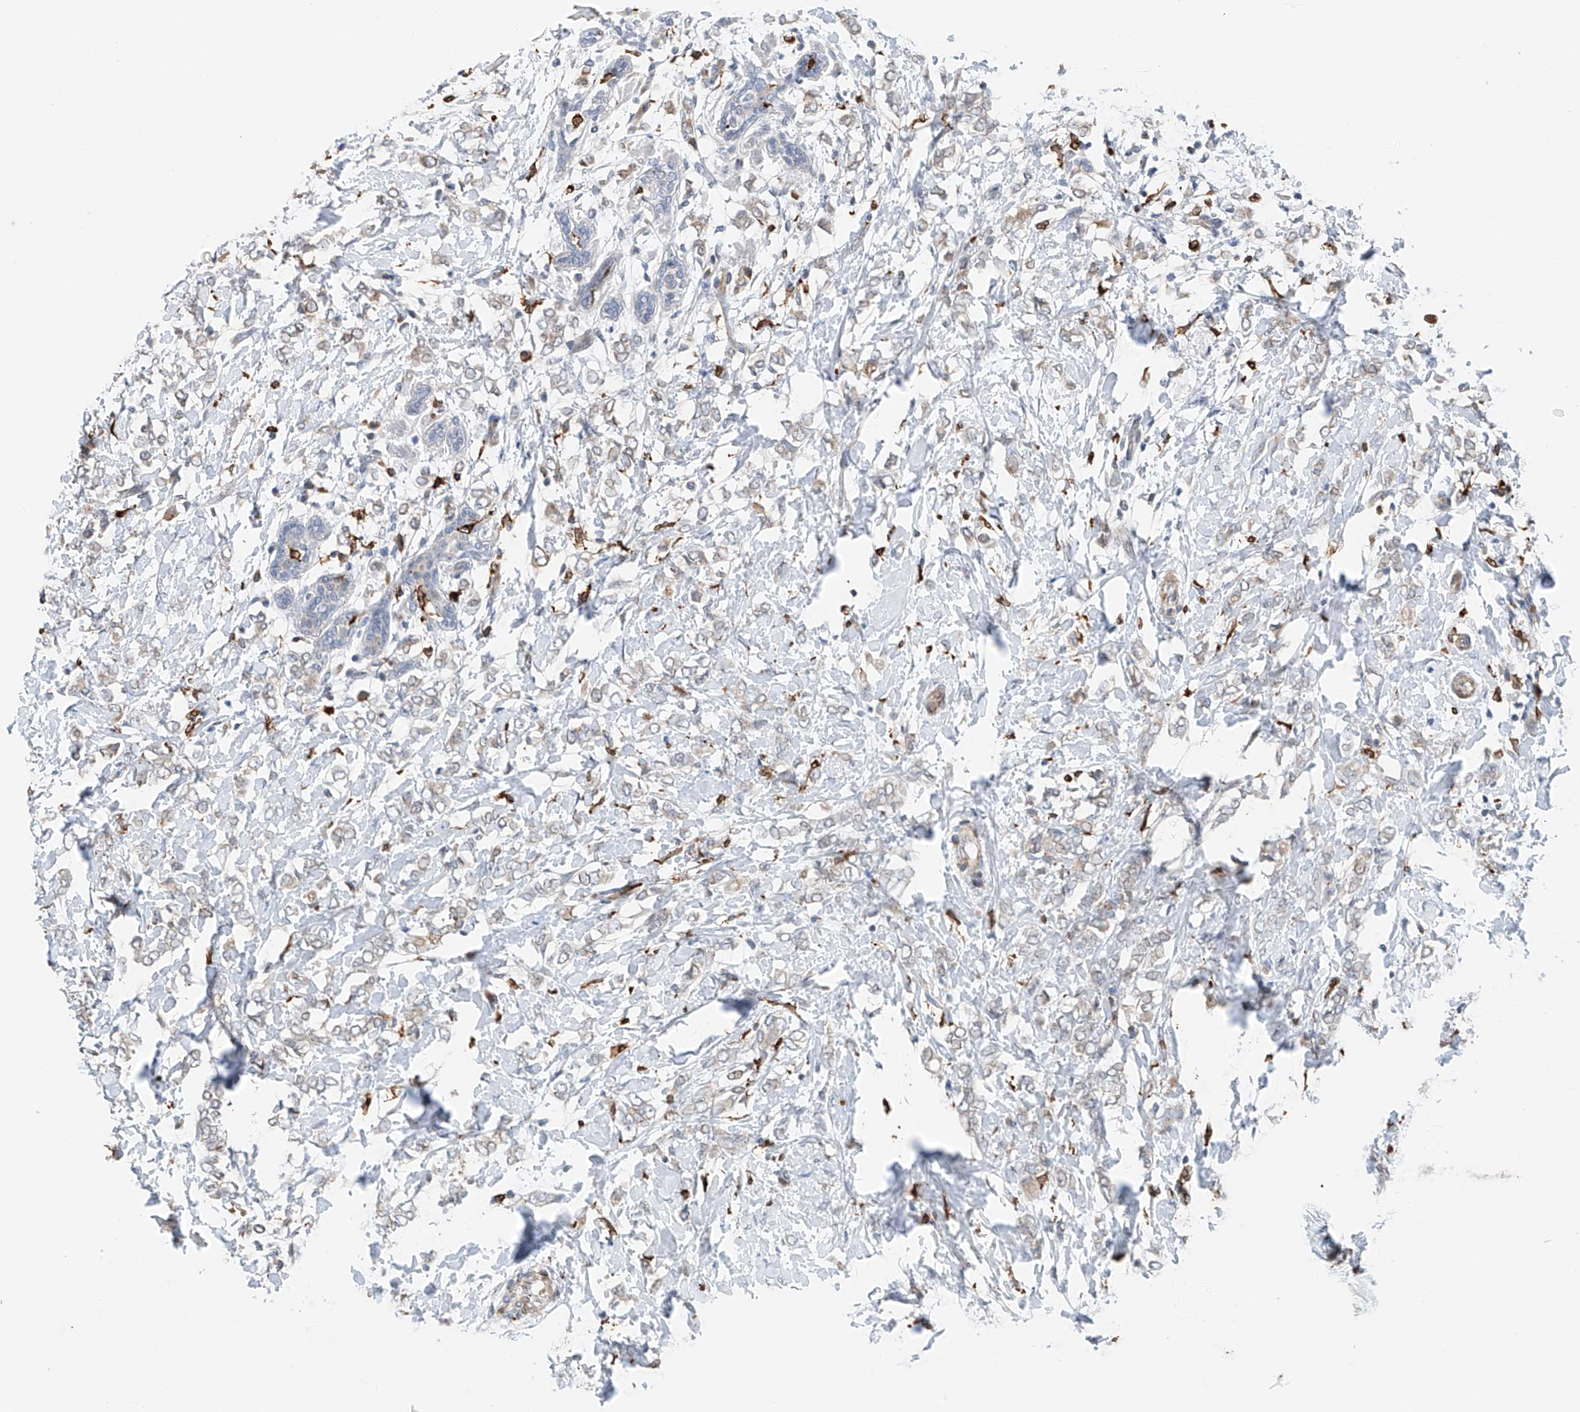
{"staining": {"intensity": "weak", "quantity": "<25%", "location": "cytoplasmic/membranous"}, "tissue": "breast cancer", "cell_type": "Tumor cells", "image_type": "cancer", "snomed": [{"axis": "morphology", "description": "Normal tissue, NOS"}, {"axis": "morphology", "description": "Lobular carcinoma"}, {"axis": "topography", "description": "Breast"}], "caption": "IHC histopathology image of breast lobular carcinoma stained for a protein (brown), which displays no staining in tumor cells. (IHC, brightfield microscopy, high magnification).", "gene": "TBXAS1", "patient": {"sex": "female", "age": 47}}